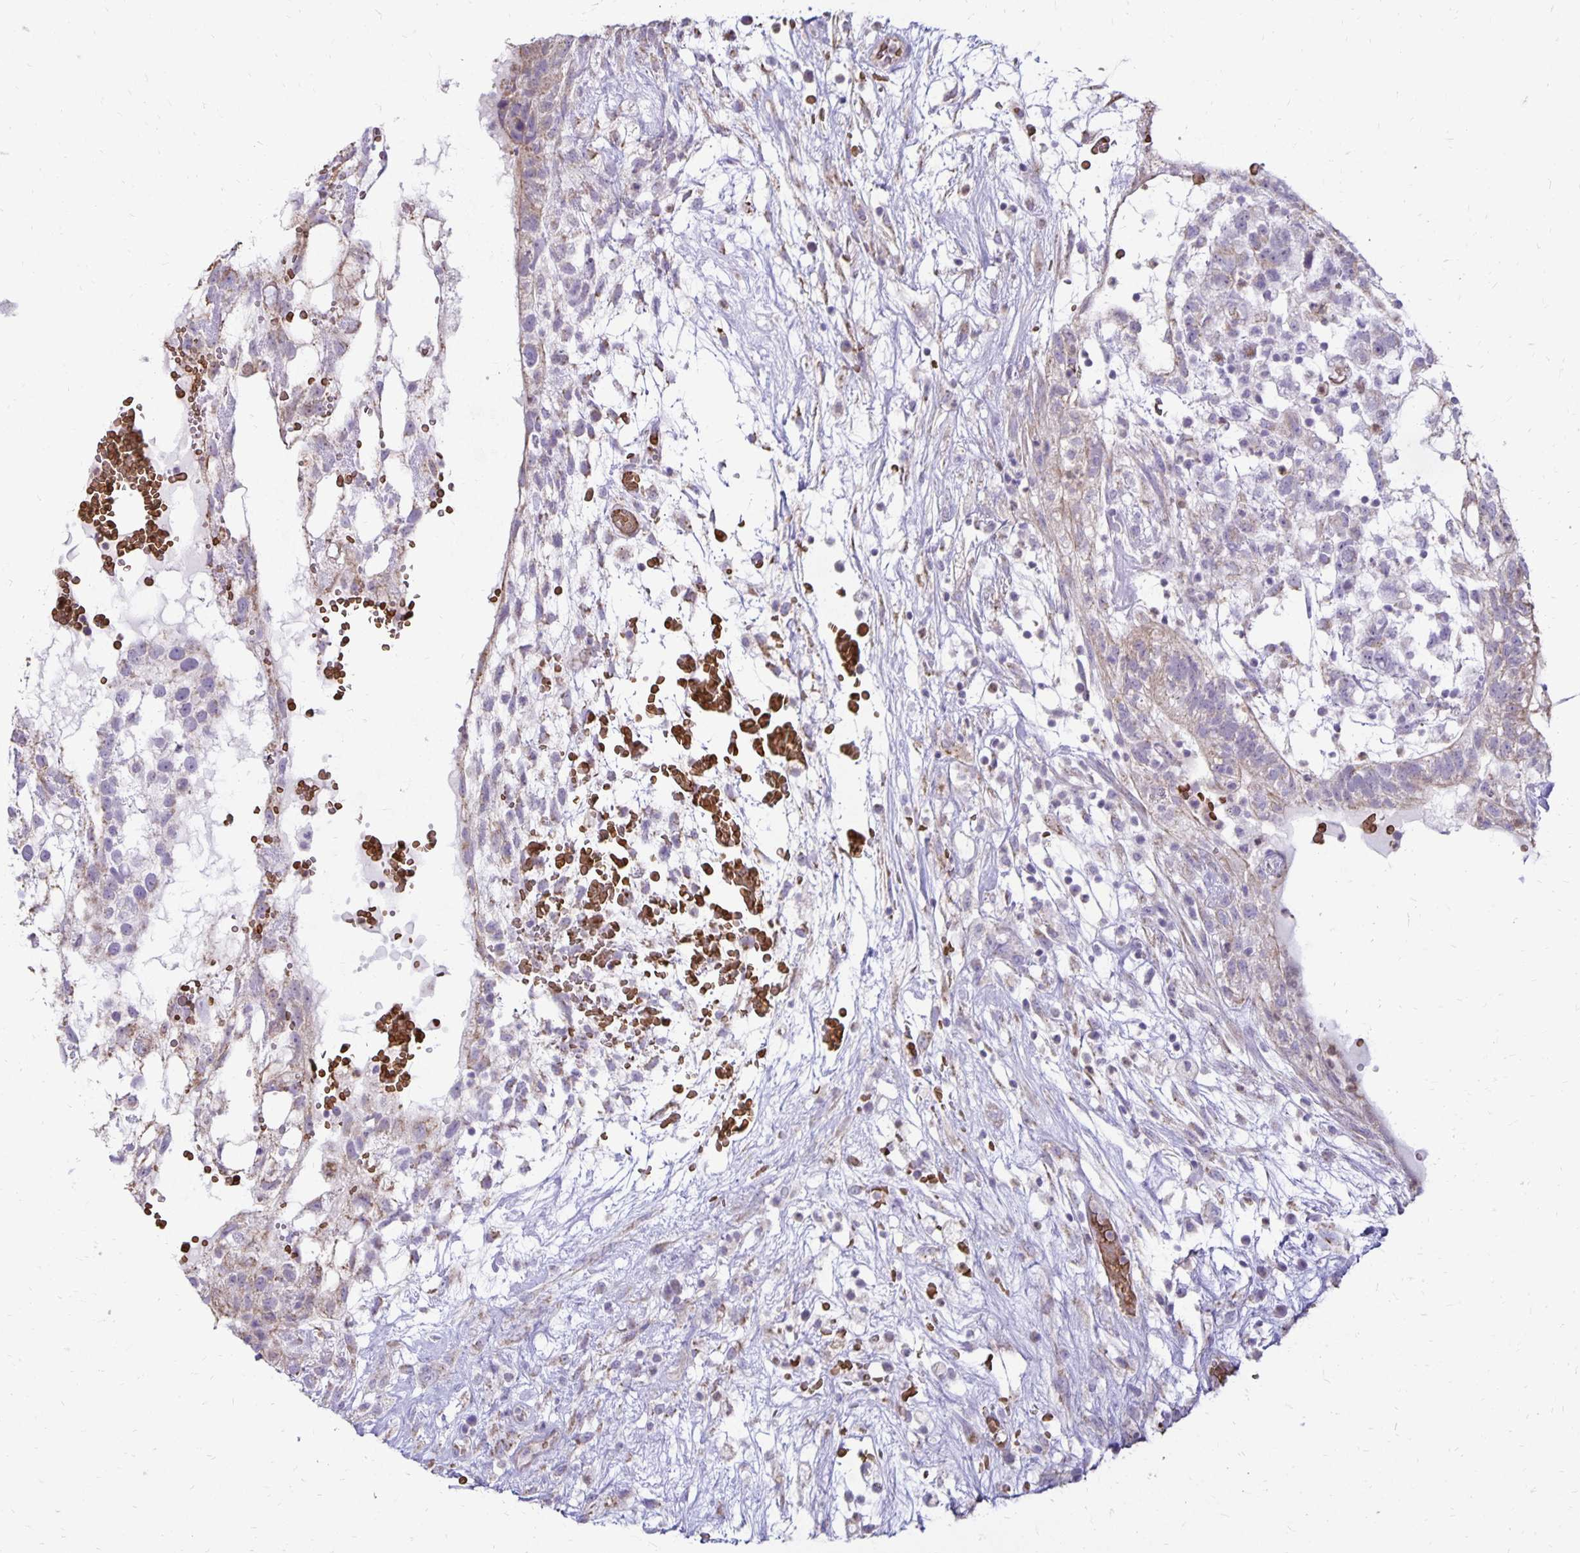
{"staining": {"intensity": "negative", "quantity": "none", "location": "none"}, "tissue": "testis cancer", "cell_type": "Tumor cells", "image_type": "cancer", "snomed": [{"axis": "morphology", "description": "Normal tissue, NOS"}, {"axis": "morphology", "description": "Carcinoma, Embryonal, NOS"}, {"axis": "topography", "description": "Testis"}], "caption": "Testis cancer was stained to show a protein in brown. There is no significant expression in tumor cells.", "gene": "FN3K", "patient": {"sex": "male", "age": 32}}